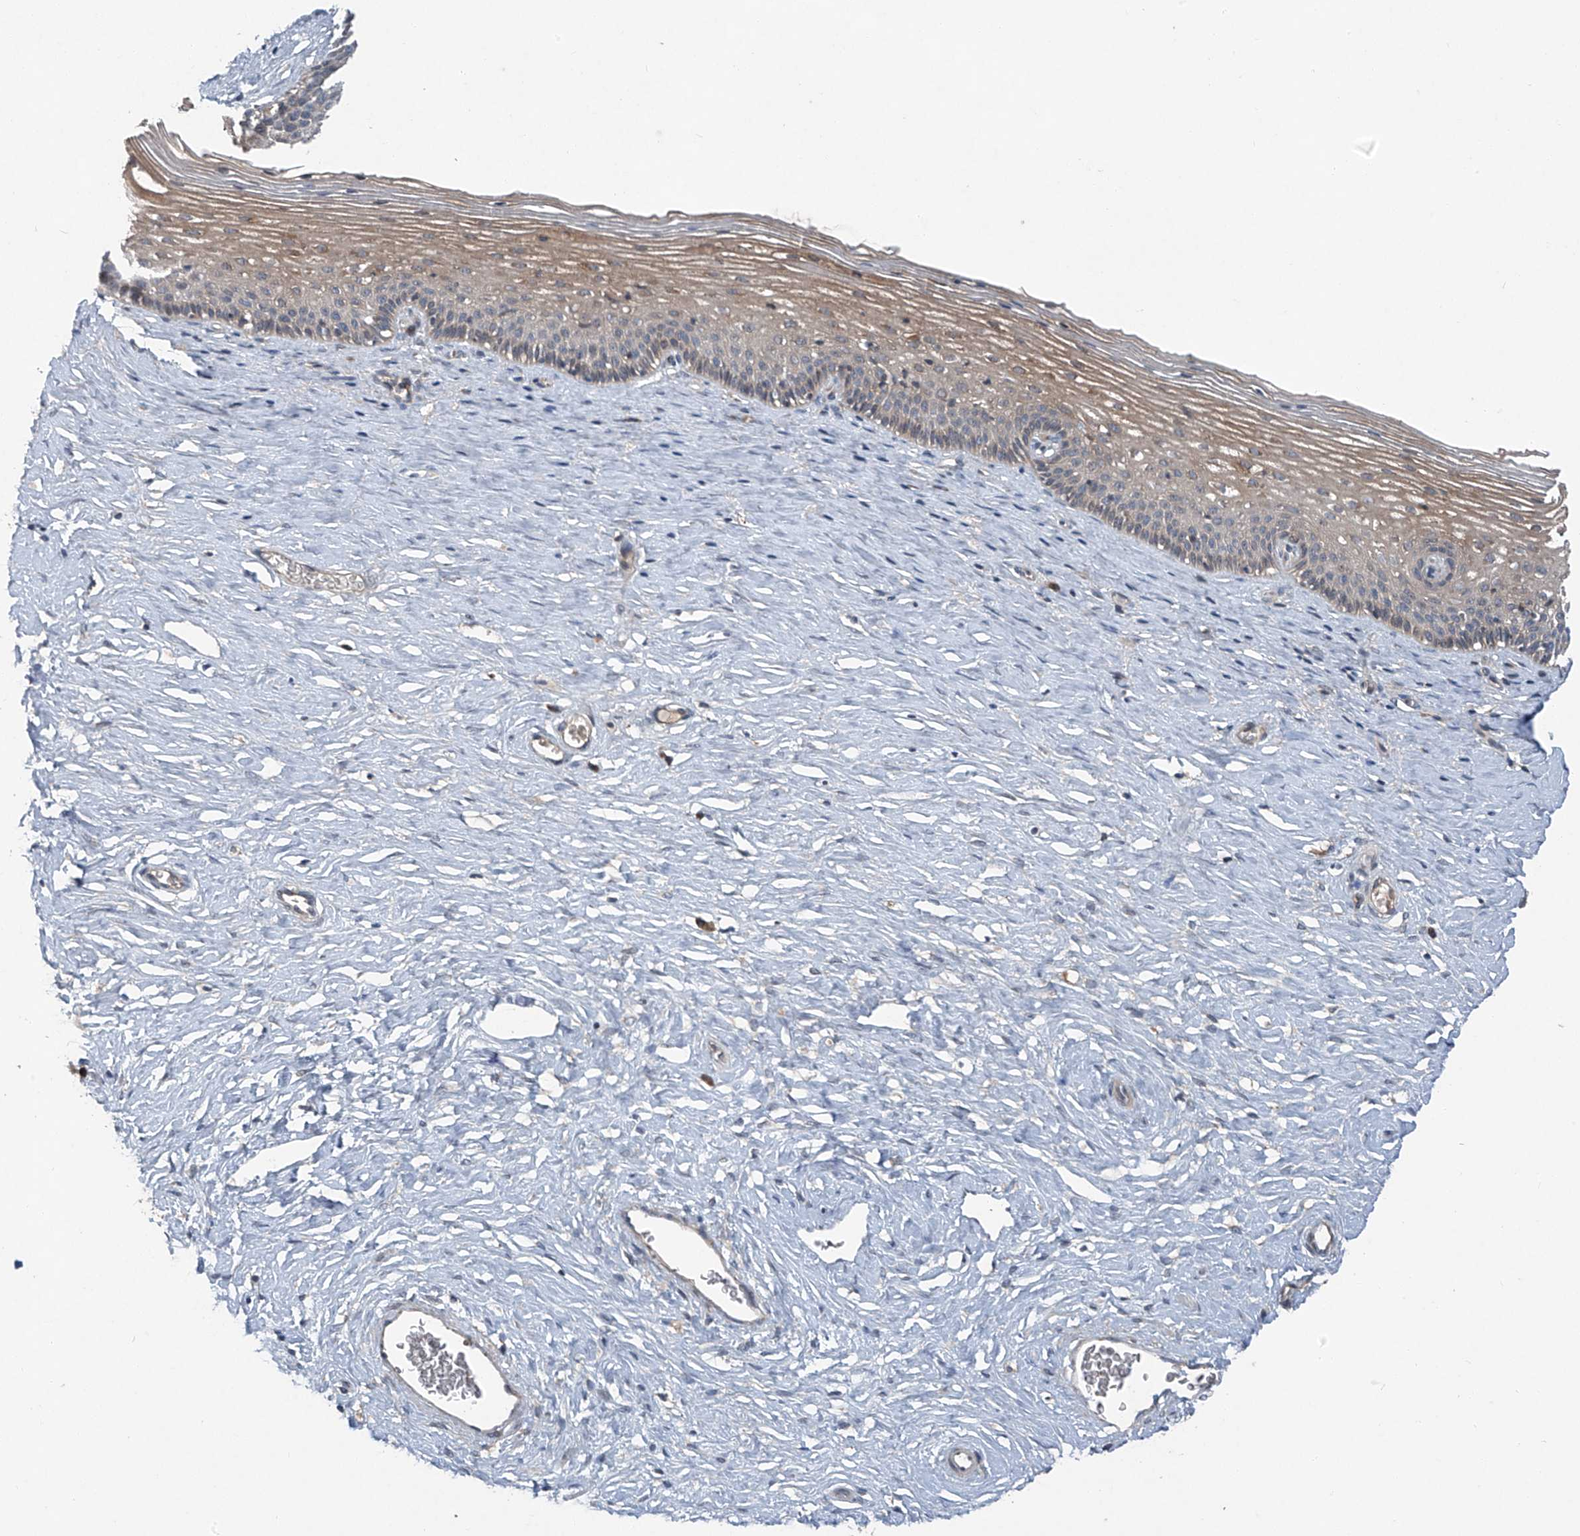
{"staining": {"intensity": "weak", "quantity": "25%-75%", "location": "cytoplasmic/membranous"}, "tissue": "cervix", "cell_type": "Glandular cells", "image_type": "normal", "snomed": [{"axis": "morphology", "description": "Normal tissue, NOS"}, {"axis": "topography", "description": "Cervix"}], "caption": "Immunohistochemical staining of normal human cervix shows low levels of weak cytoplasmic/membranous positivity in approximately 25%-75% of glandular cells.", "gene": "FOXRED2", "patient": {"sex": "female", "age": 33}}